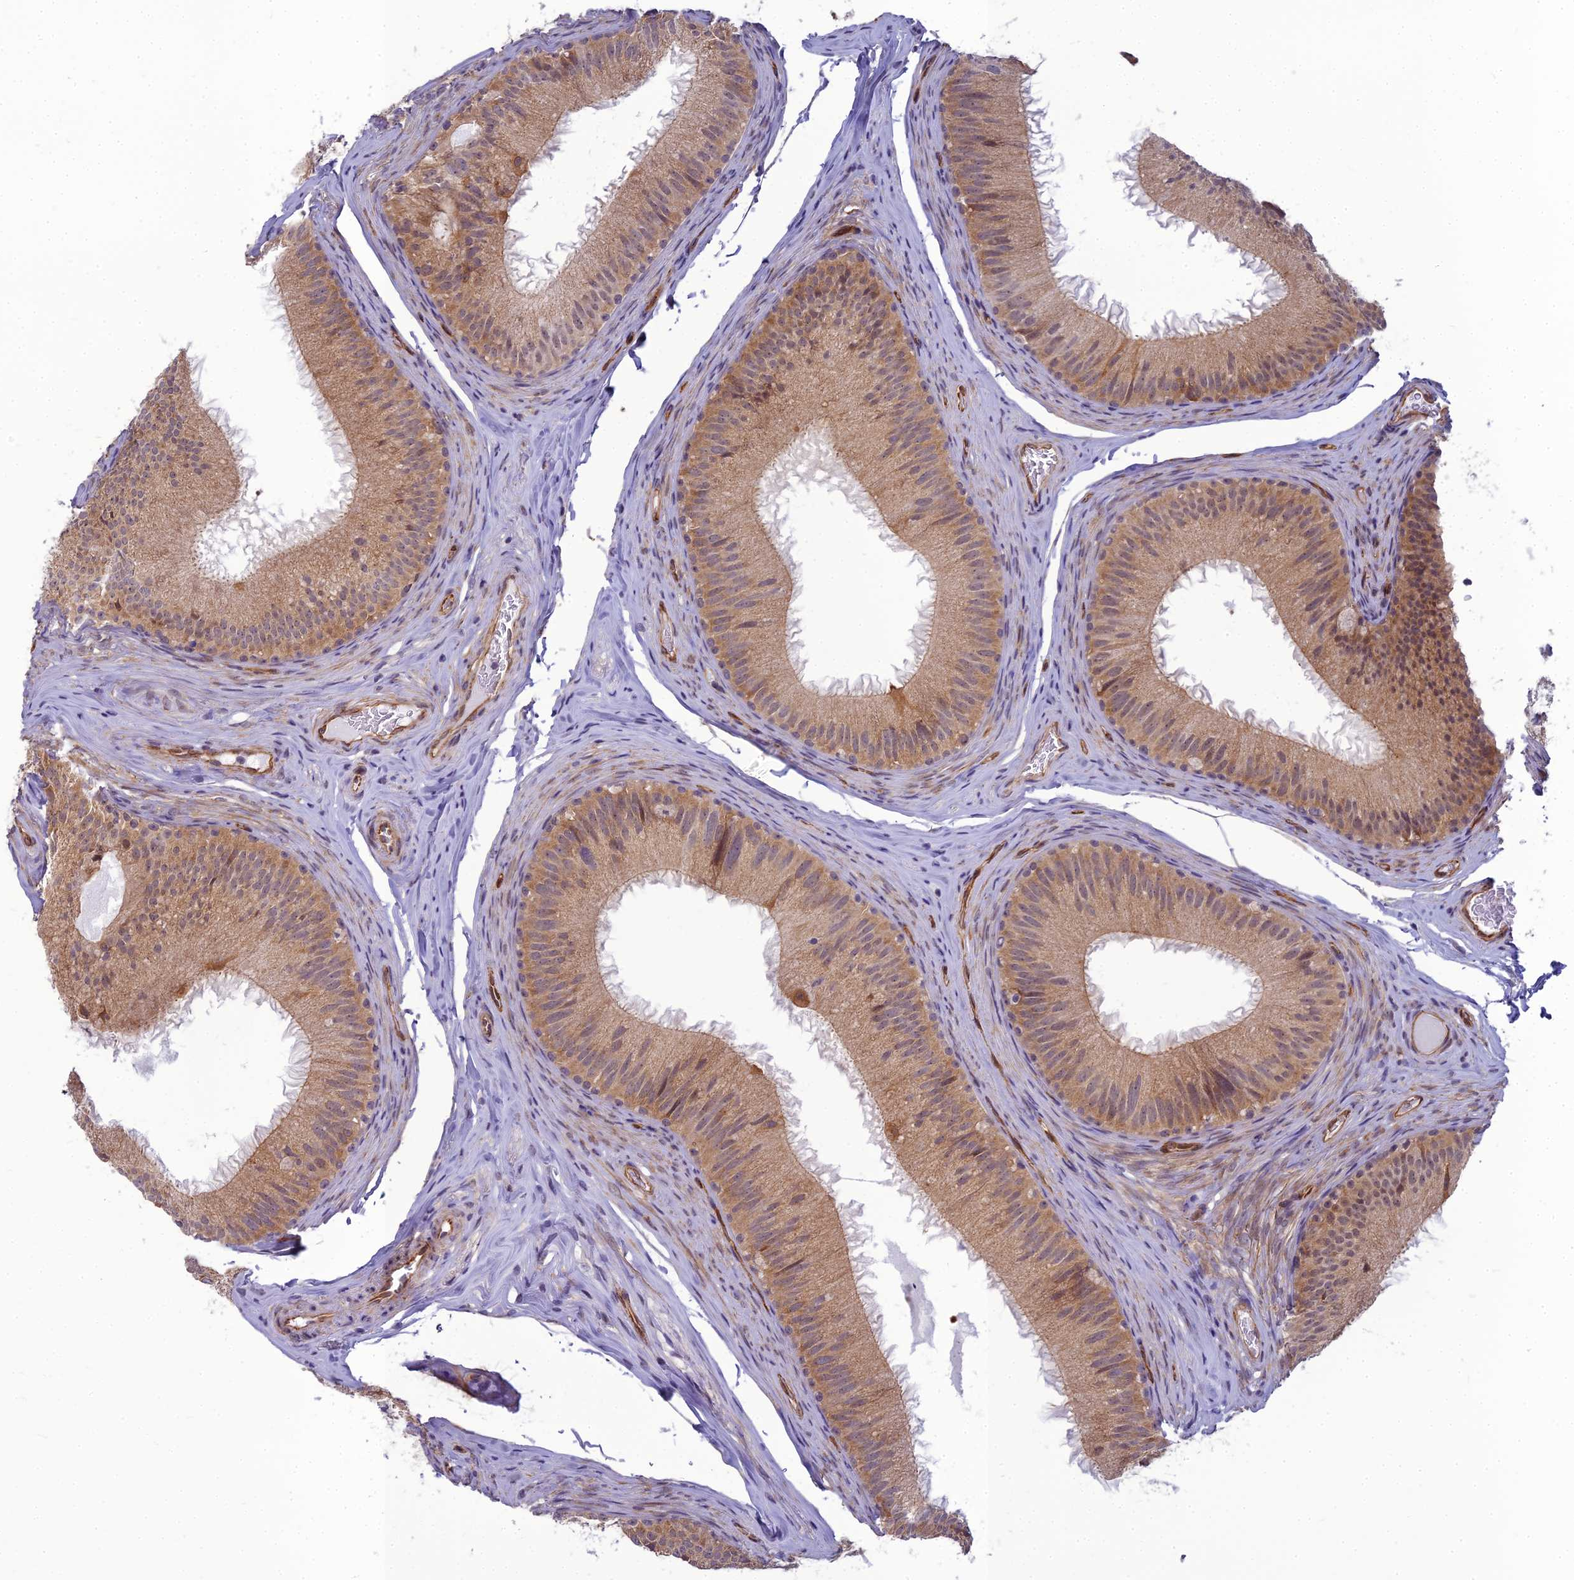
{"staining": {"intensity": "moderate", "quantity": ">75%", "location": "cytoplasmic/membranous,nuclear"}, "tissue": "epididymis", "cell_type": "Glandular cells", "image_type": "normal", "snomed": [{"axis": "morphology", "description": "Normal tissue, NOS"}, {"axis": "topography", "description": "Epididymis"}], "caption": "Protein positivity by immunohistochemistry demonstrates moderate cytoplasmic/membranous,nuclear positivity in about >75% of glandular cells in normal epididymis.", "gene": "RGL3", "patient": {"sex": "male", "age": 34}}